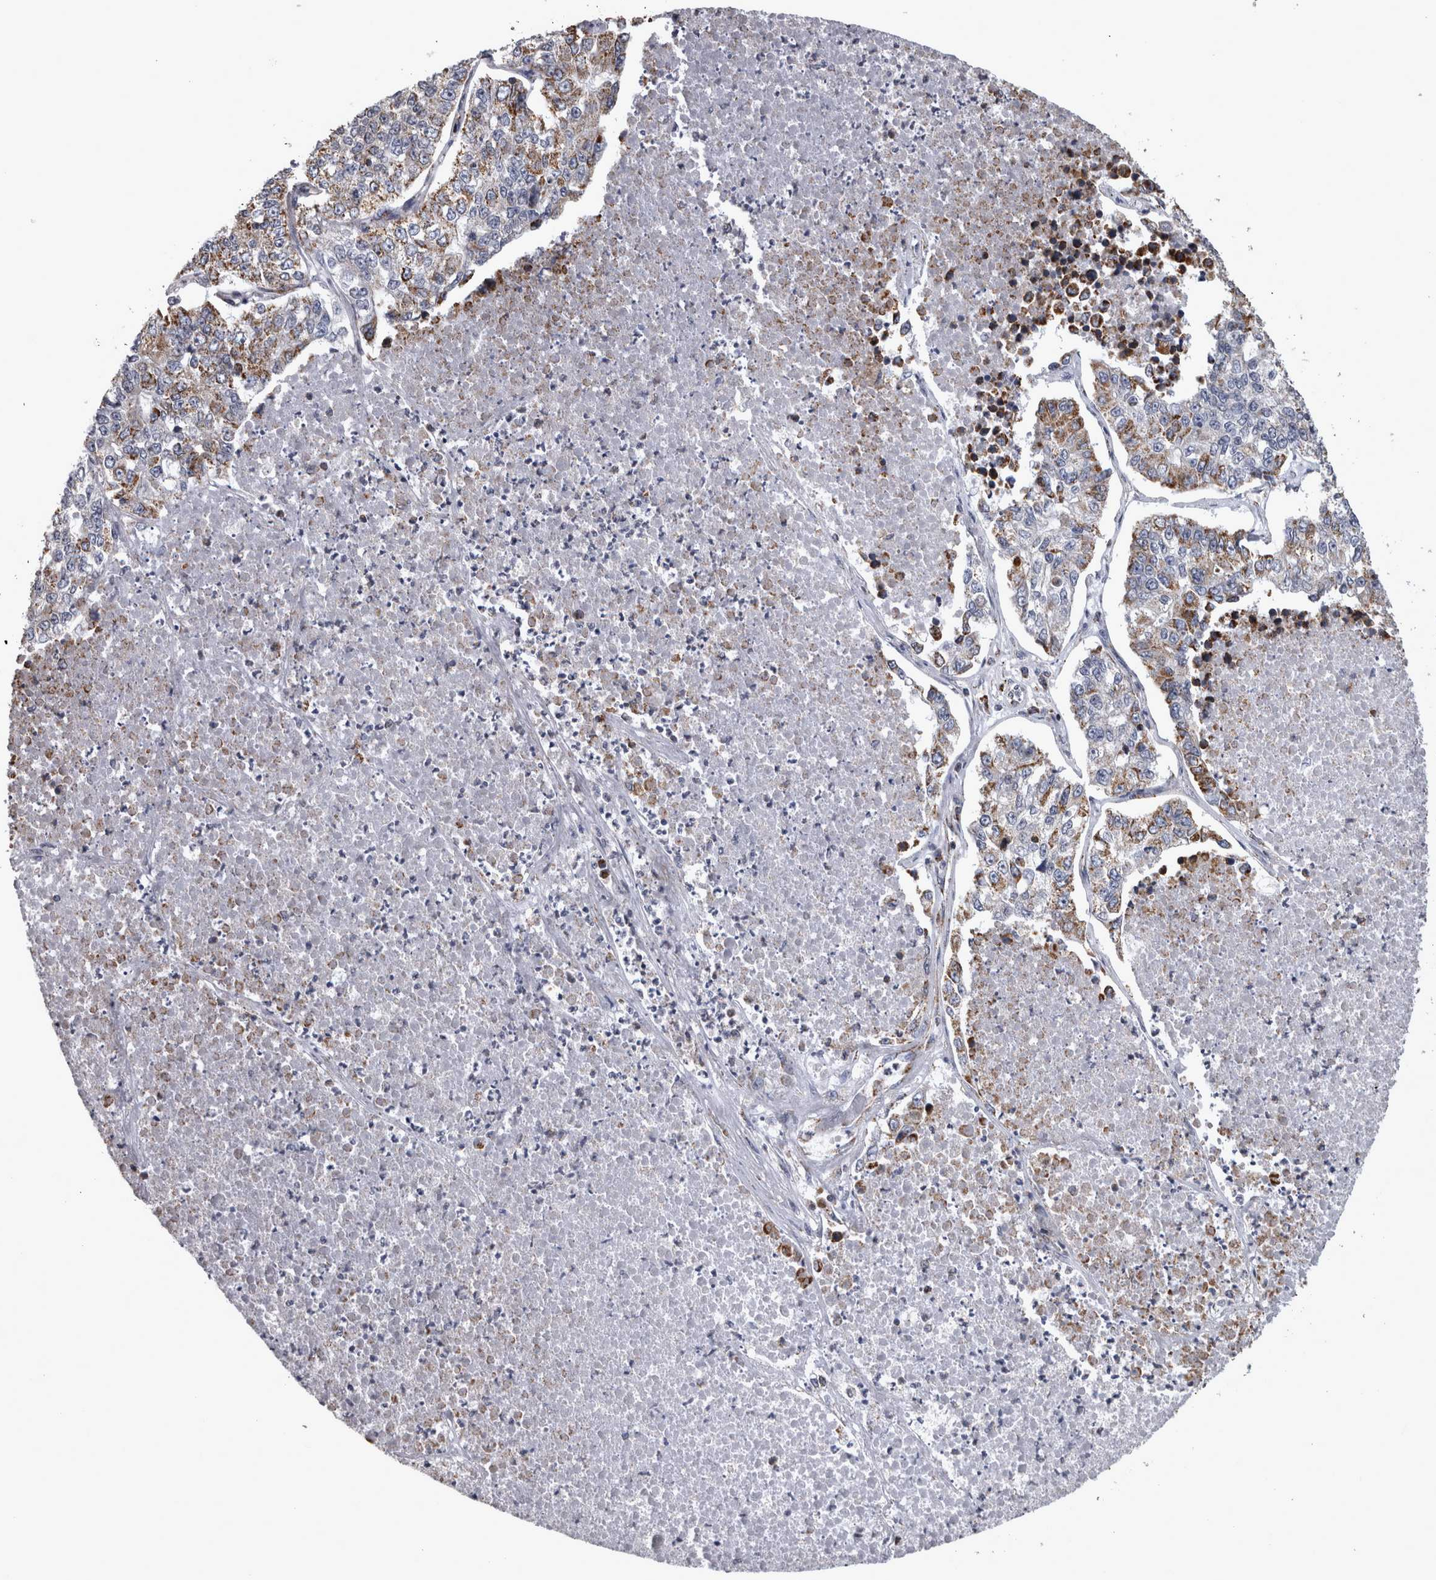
{"staining": {"intensity": "moderate", "quantity": "25%-75%", "location": "cytoplasmic/membranous"}, "tissue": "lung cancer", "cell_type": "Tumor cells", "image_type": "cancer", "snomed": [{"axis": "morphology", "description": "Adenocarcinoma, NOS"}, {"axis": "topography", "description": "Lung"}], "caption": "A photomicrograph of human lung adenocarcinoma stained for a protein shows moderate cytoplasmic/membranous brown staining in tumor cells. The protein of interest is stained brown, and the nuclei are stained in blue (DAB IHC with brightfield microscopy, high magnification).", "gene": "MDH2", "patient": {"sex": "male", "age": 49}}